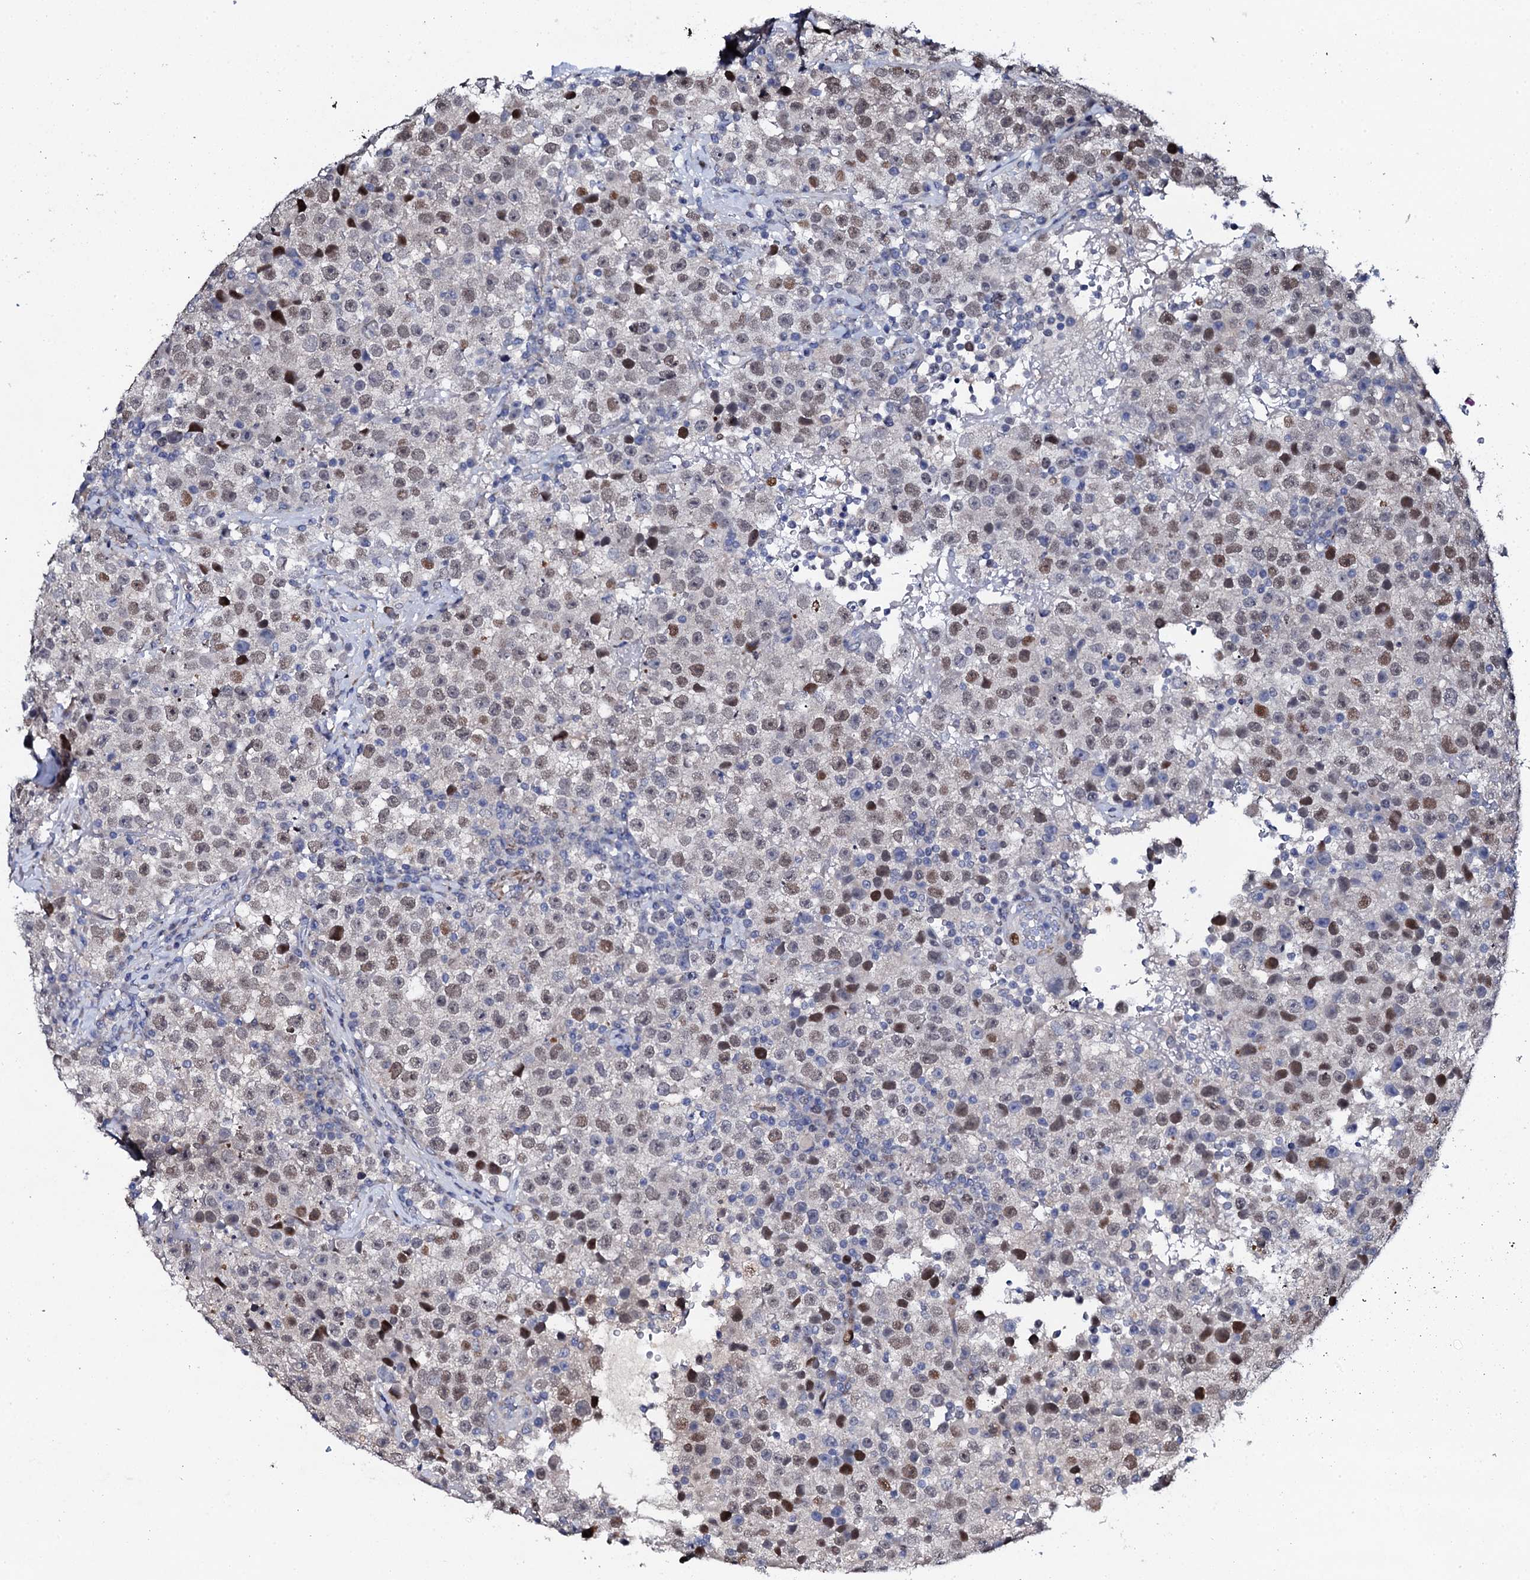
{"staining": {"intensity": "moderate", "quantity": "25%-75%", "location": "nuclear"}, "tissue": "testis cancer", "cell_type": "Tumor cells", "image_type": "cancer", "snomed": [{"axis": "morphology", "description": "Seminoma, NOS"}, {"axis": "topography", "description": "Testis"}], "caption": "The photomicrograph demonstrates staining of testis cancer, revealing moderate nuclear protein expression (brown color) within tumor cells.", "gene": "NUDT13", "patient": {"sex": "male", "age": 22}}